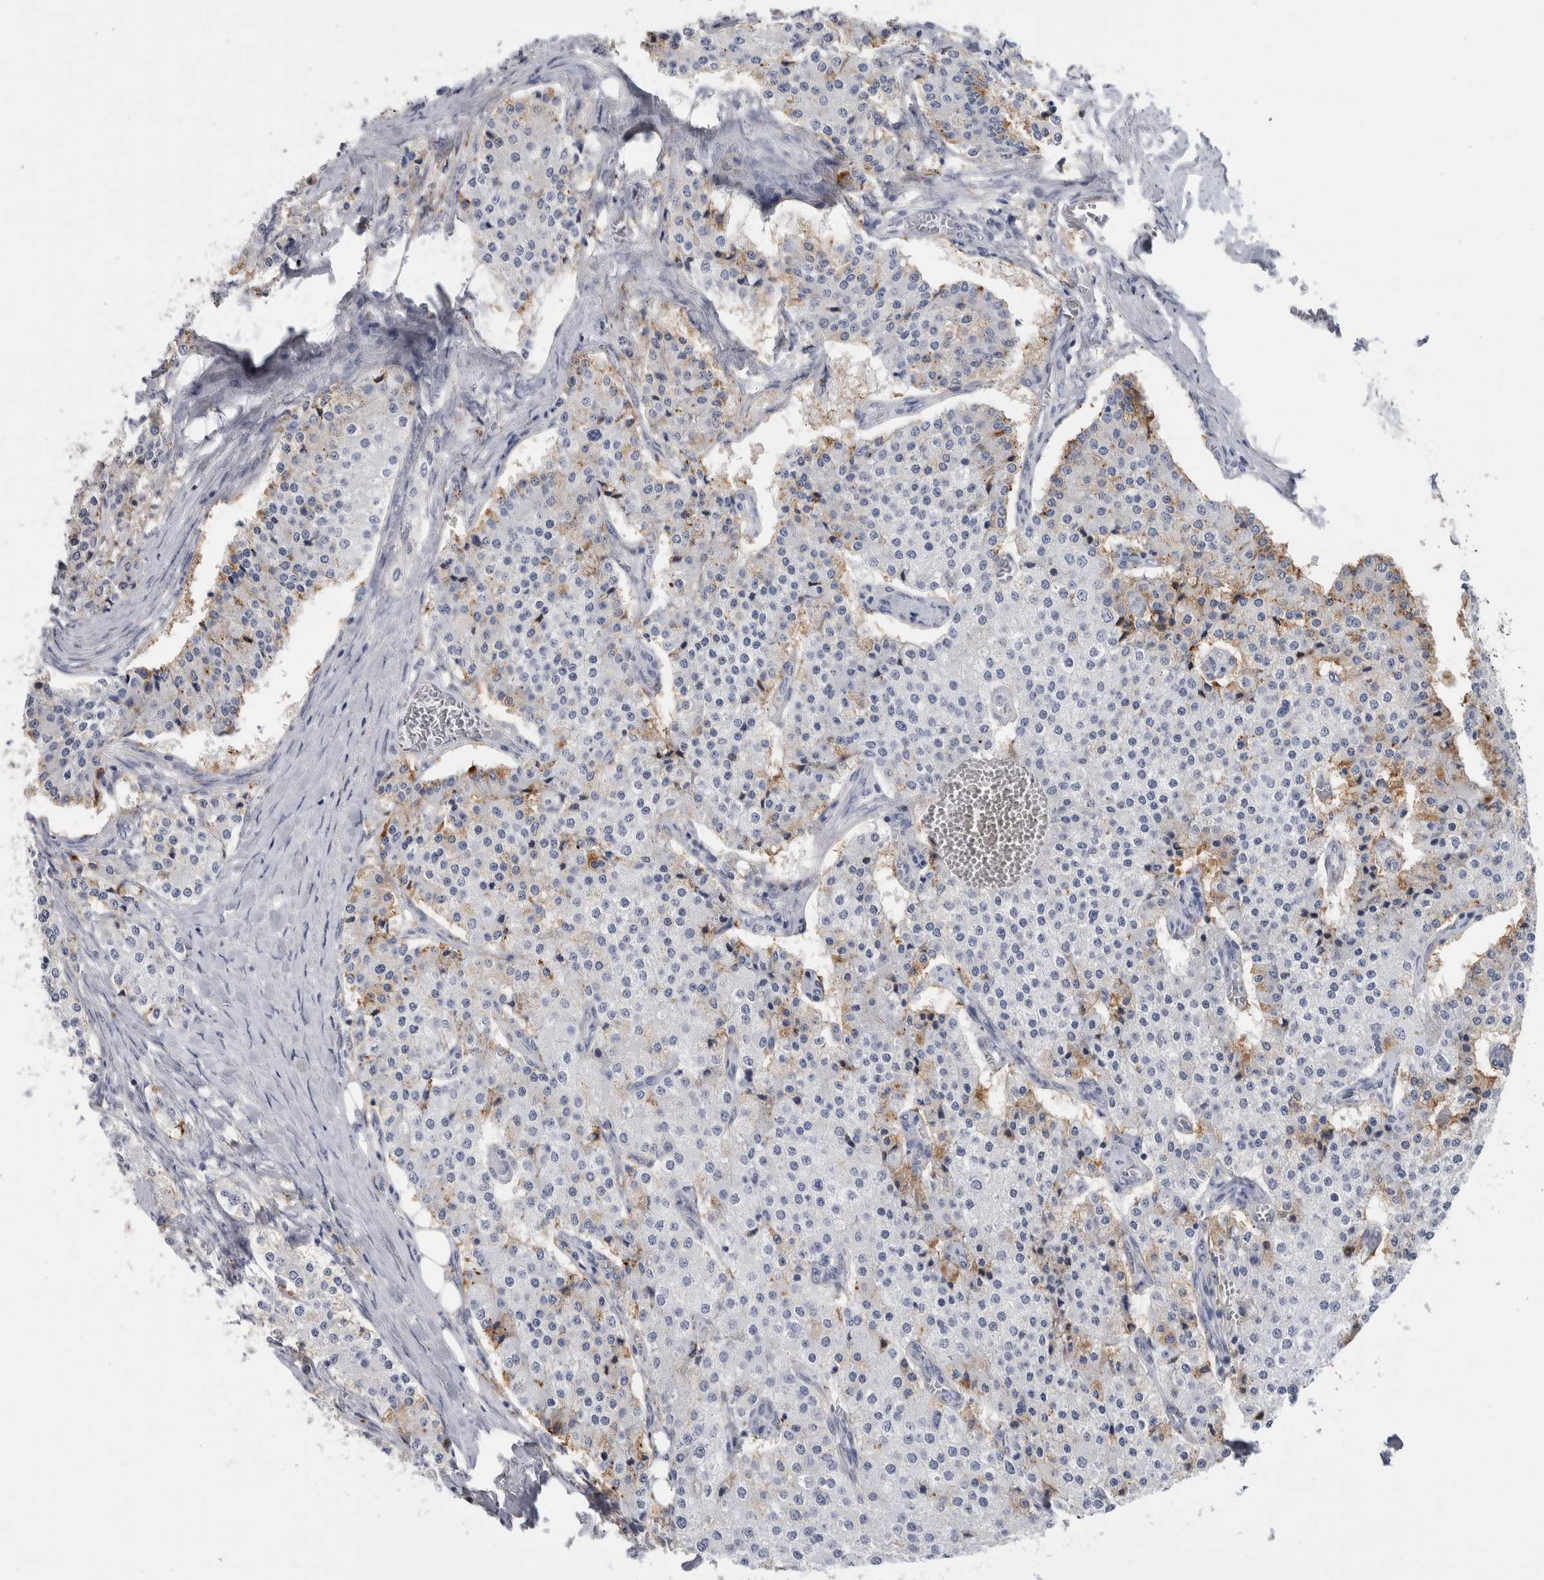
{"staining": {"intensity": "negative", "quantity": "none", "location": "none"}, "tissue": "carcinoid", "cell_type": "Tumor cells", "image_type": "cancer", "snomed": [{"axis": "morphology", "description": "Carcinoid, malignant, NOS"}, {"axis": "topography", "description": "Colon"}], "caption": "DAB (3,3'-diaminobenzidine) immunohistochemical staining of carcinoid (malignant) demonstrates no significant staining in tumor cells.", "gene": "DNAJC24", "patient": {"sex": "female", "age": 52}}